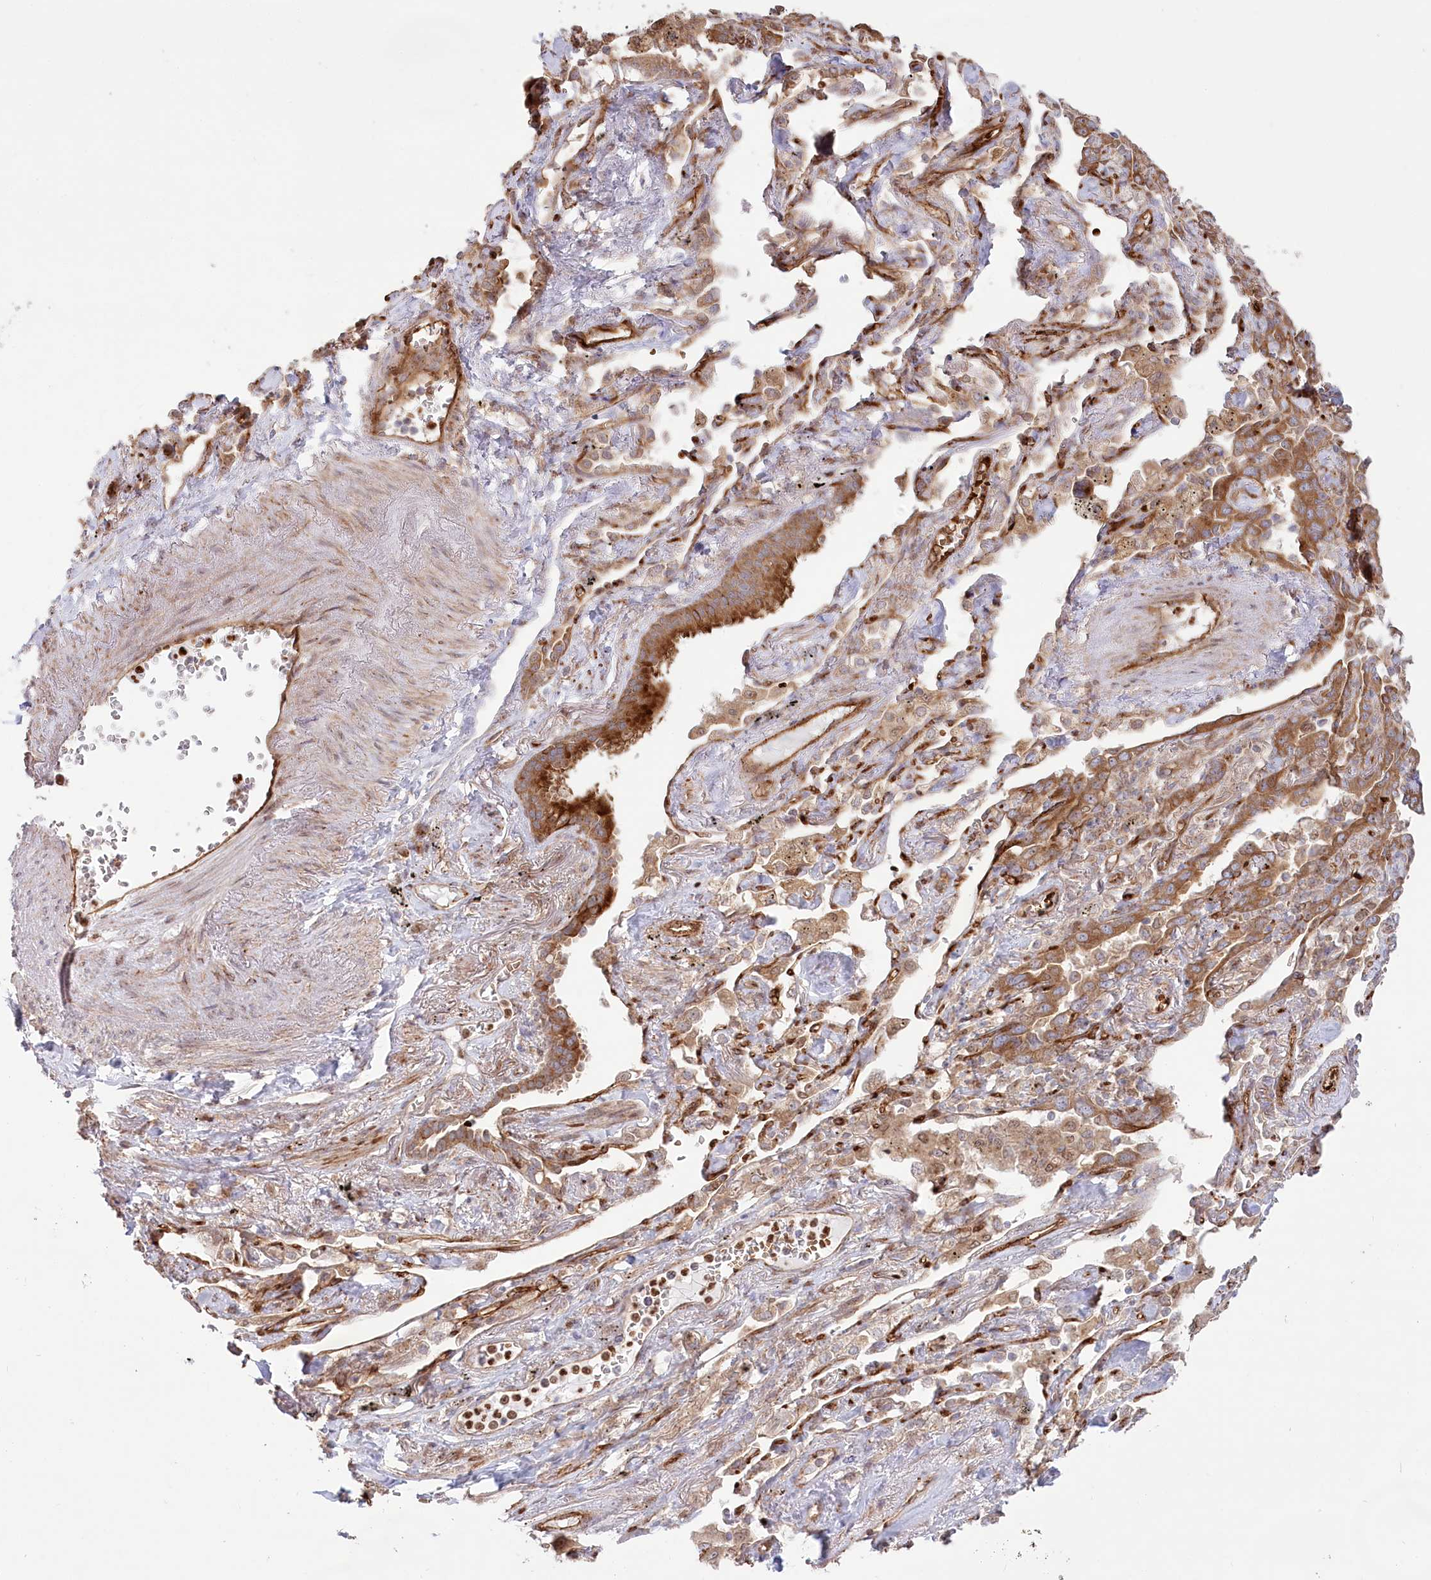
{"staining": {"intensity": "moderate", "quantity": ">75%", "location": "cytoplasmic/membranous"}, "tissue": "lung cancer", "cell_type": "Tumor cells", "image_type": "cancer", "snomed": [{"axis": "morphology", "description": "Adenocarcinoma, NOS"}, {"axis": "topography", "description": "Lung"}], "caption": "Immunohistochemistry (DAB (3,3'-diaminobenzidine)) staining of adenocarcinoma (lung) demonstrates moderate cytoplasmic/membranous protein staining in approximately >75% of tumor cells.", "gene": "COMMD3", "patient": {"sex": "male", "age": 67}}